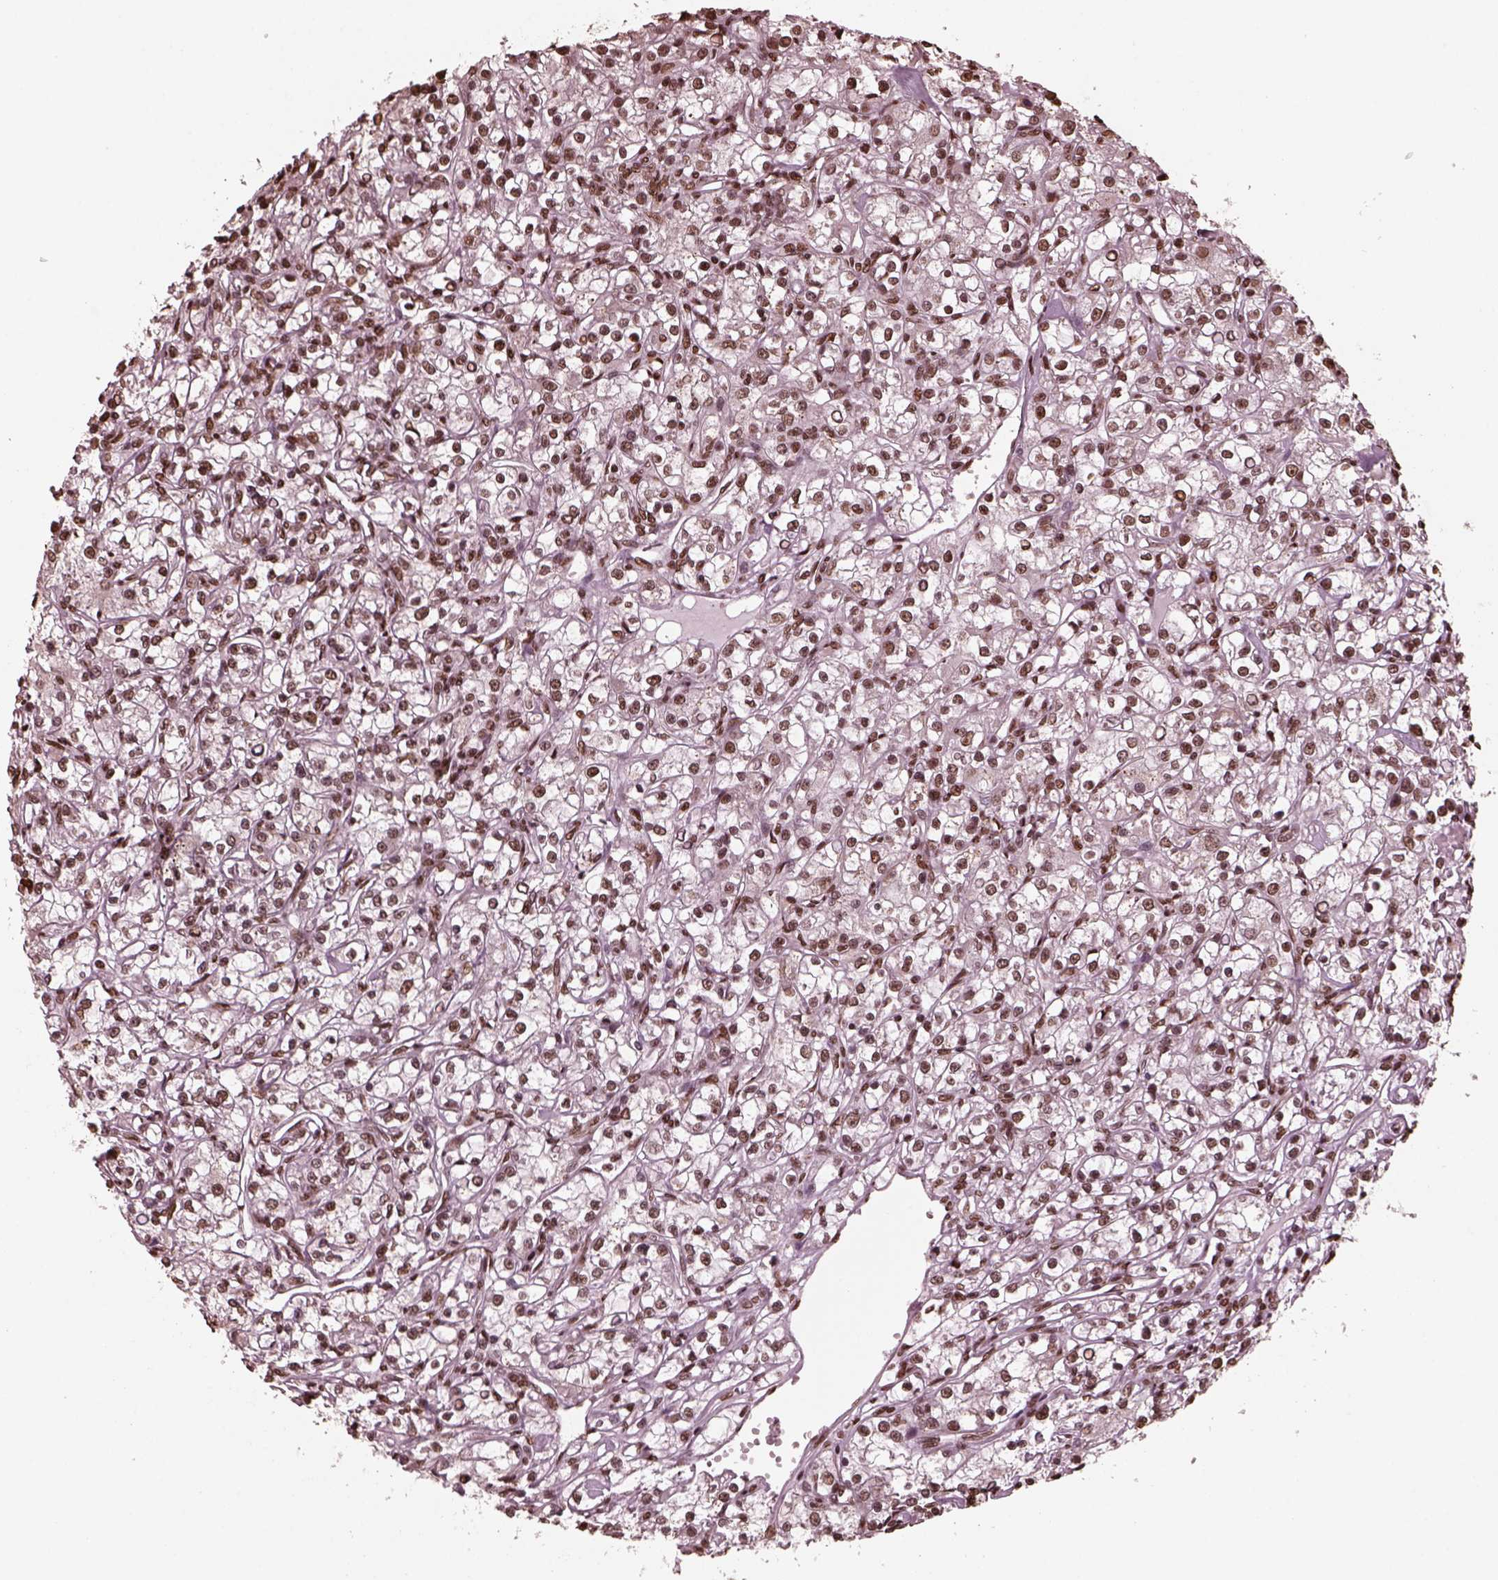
{"staining": {"intensity": "moderate", "quantity": ">75%", "location": "nuclear"}, "tissue": "renal cancer", "cell_type": "Tumor cells", "image_type": "cancer", "snomed": [{"axis": "morphology", "description": "Adenocarcinoma, NOS"}, {"axis": "topography", "description": "Kidney"}], "caption": "Human renal cancer (adenocarcinoma) stained for a protein (brown) exhibits moderate nuclear positive staining in about >75% of tumor cells.", "gene": "NSD1", "patient": {"sex": "female", "age": 59}}